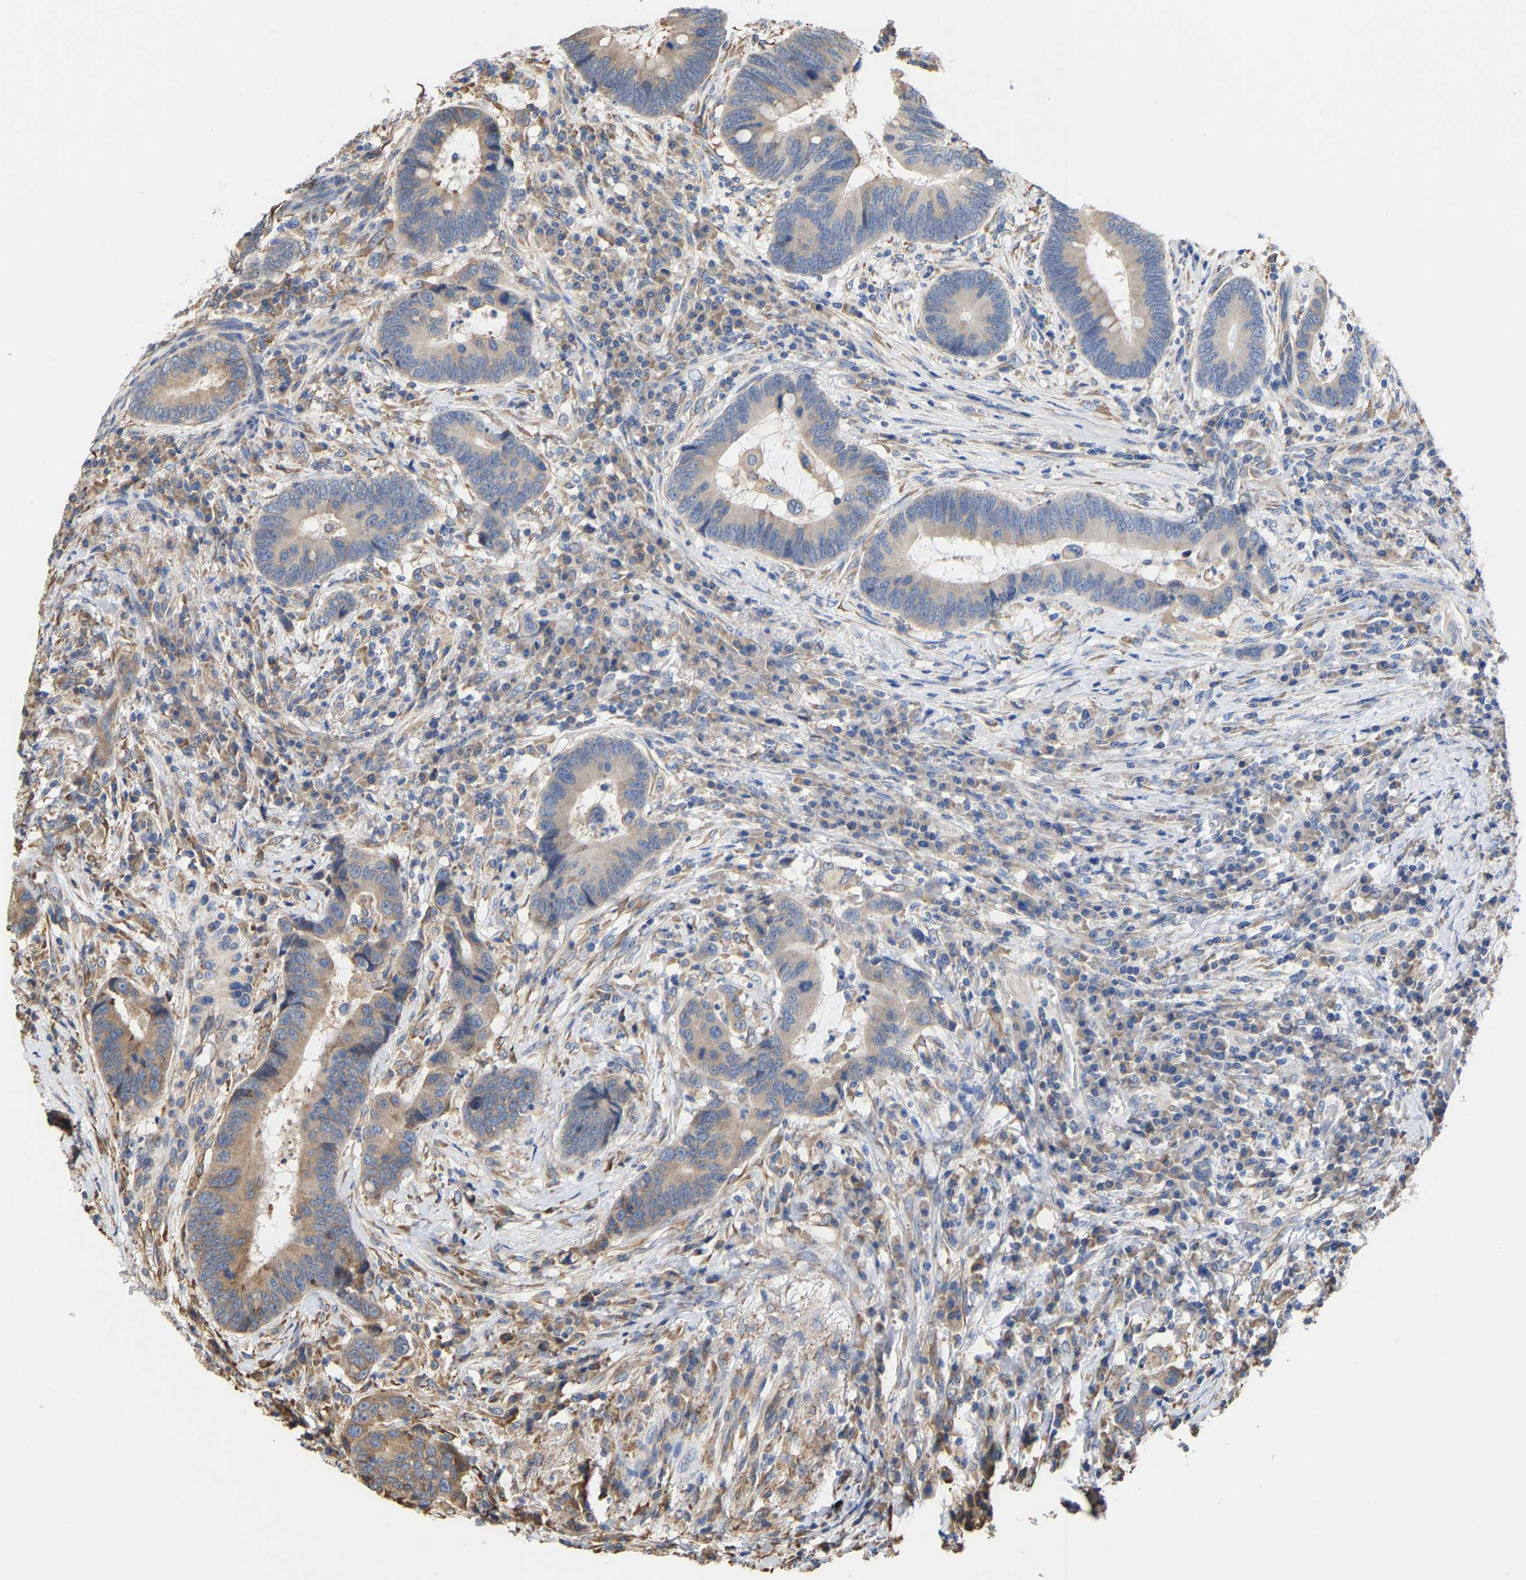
{"staining": {"intensity": "moderate", "quantity": "<25%", "location": "cytoplasmic/membranous"}, "tissue": "colorectal cancer", "cell_type": "Tumor cells", "image_type": "cancer", "snomed": [{"axis": "morphology", "description": "Adenocarcinoma, NOS"}, {"axis": "topography", "description": "Rectum"}, {"axis": "topography", "description": "Anal"}], "caption": "Moderate cytoplasmic/membranous protein positivity is appreciated in about <25% of tumor cells in colorectal adenocarcinoma.", "gene": "ARAP1", "patient": {"sex": "female", "age": 89}}